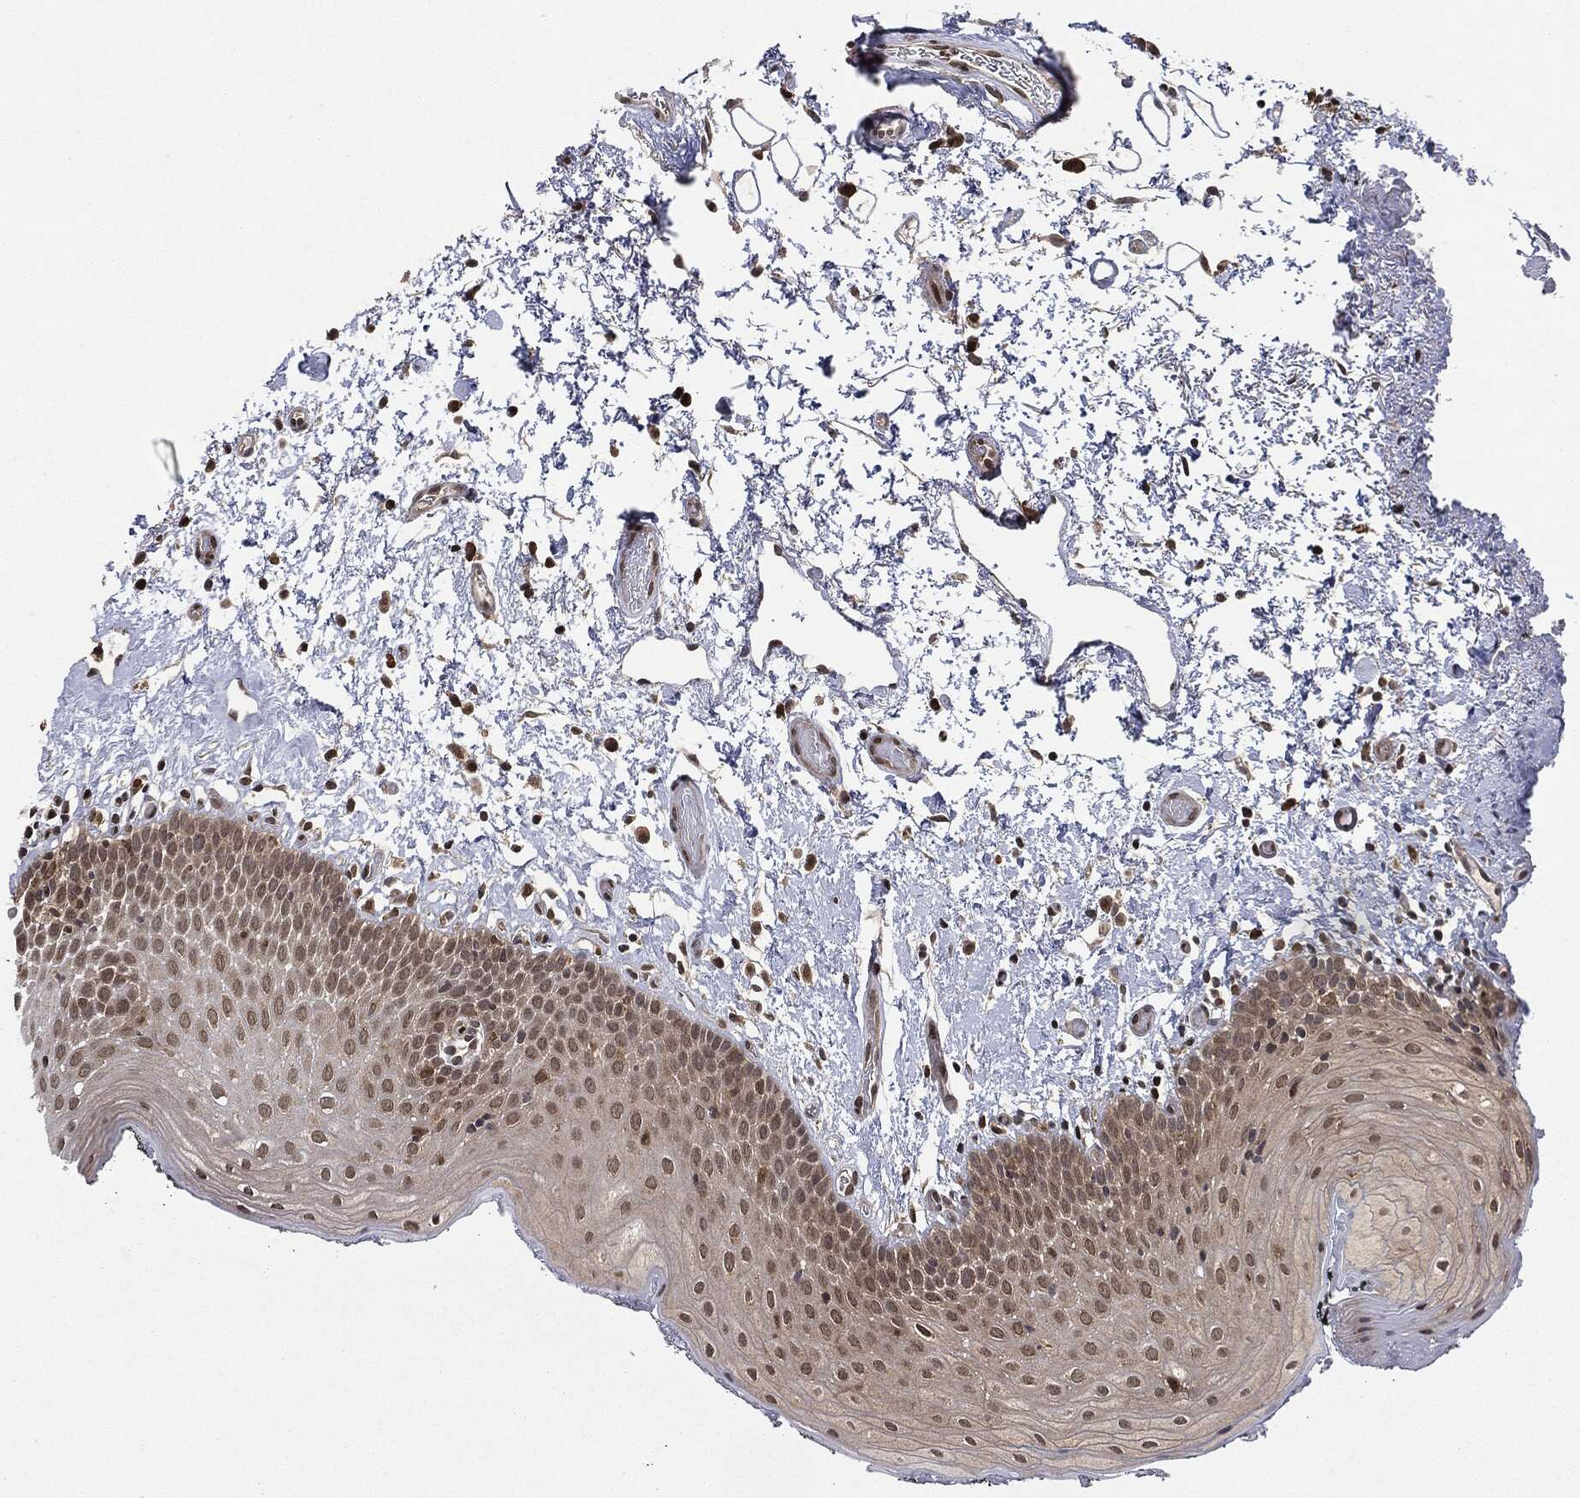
{"staining": {"intensity": "weak", "quantity": "25%-75%", "location": "nuclear"}, "tissue": "oral mucosa", "cell_type": "Squamous epithelial cells", "image_type": "normal", "snomed": [{"axis": "morphology", "description": "Normal tissue, NOS"}, {"axis": "morphology", "description": "Squamous cell carcinoma, NOS"}, {"axis": "topography", "description": "Oral tissue"}, {"axis": "topography", "description": "Tounge, NOS"}, {"axis": "topography", "description": "Head-Neck"}], "caption": "This image reveals benign oral mucosa stained with immunohistochemistry (IHC) to label a protein in brown. The nuclear of squamous epithelial cells show weak positivity for the protein. Nuclei are counter-stained blue.", "gene": "TBC1D22A", "patient": {"sex": "female", "age": 80}}